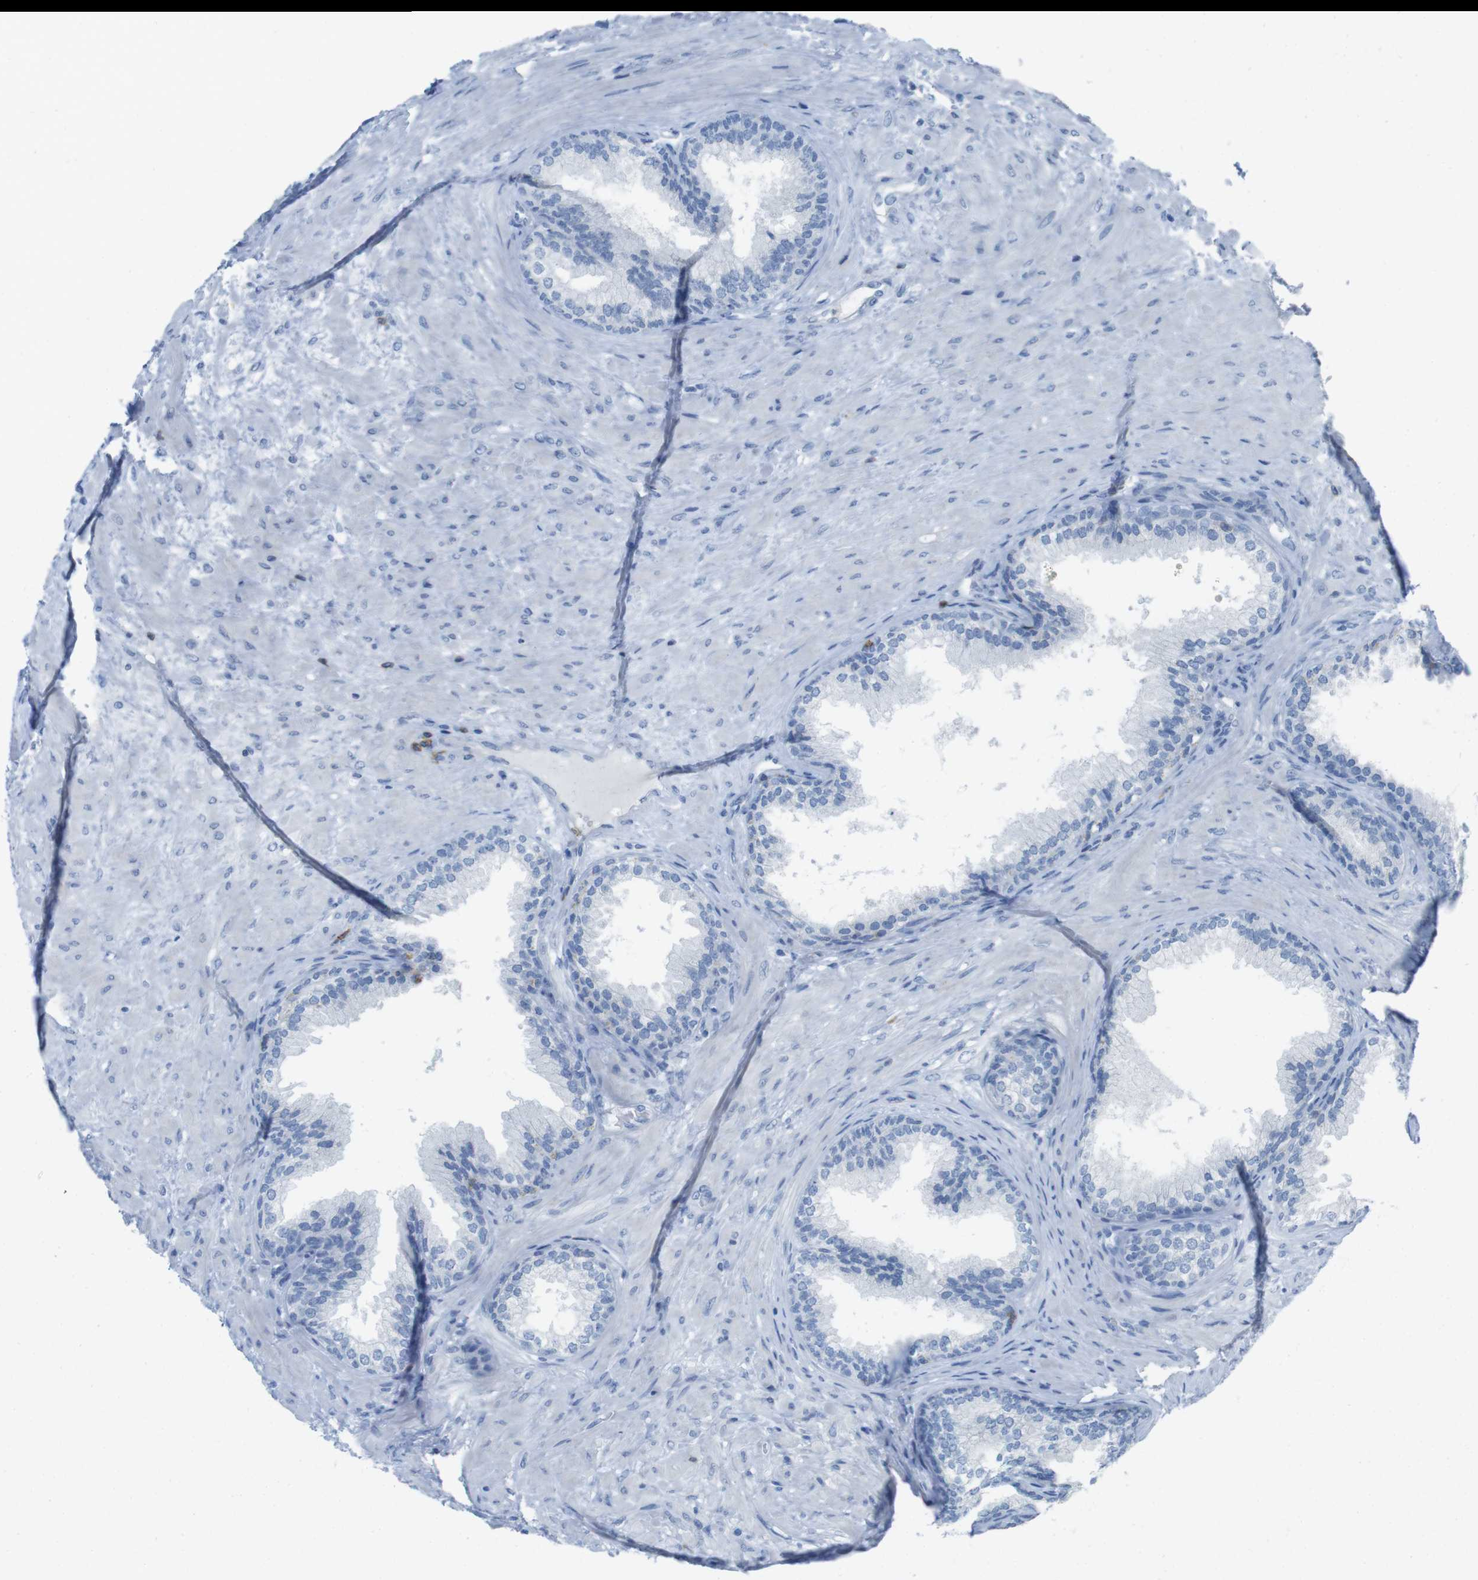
{"staining": {"intensity": "negative", "quantity": "none", "location": "none"}, "tissue": "prostate", "cell_type": "Glandular cells", "image_type": "normal", "snomed": [{"axis": "morphology", "description": "Normal tissue, NOS"}, {"axis": "topography", "description": "Prostate"}], "caption": "Glandular cells show no significant staining in normal prostate. (DAB (3,3'-diaminobenzidine) IHC, high magnification).", "gene": "CD5", "patient": {"sex": "male", "age": 76}}